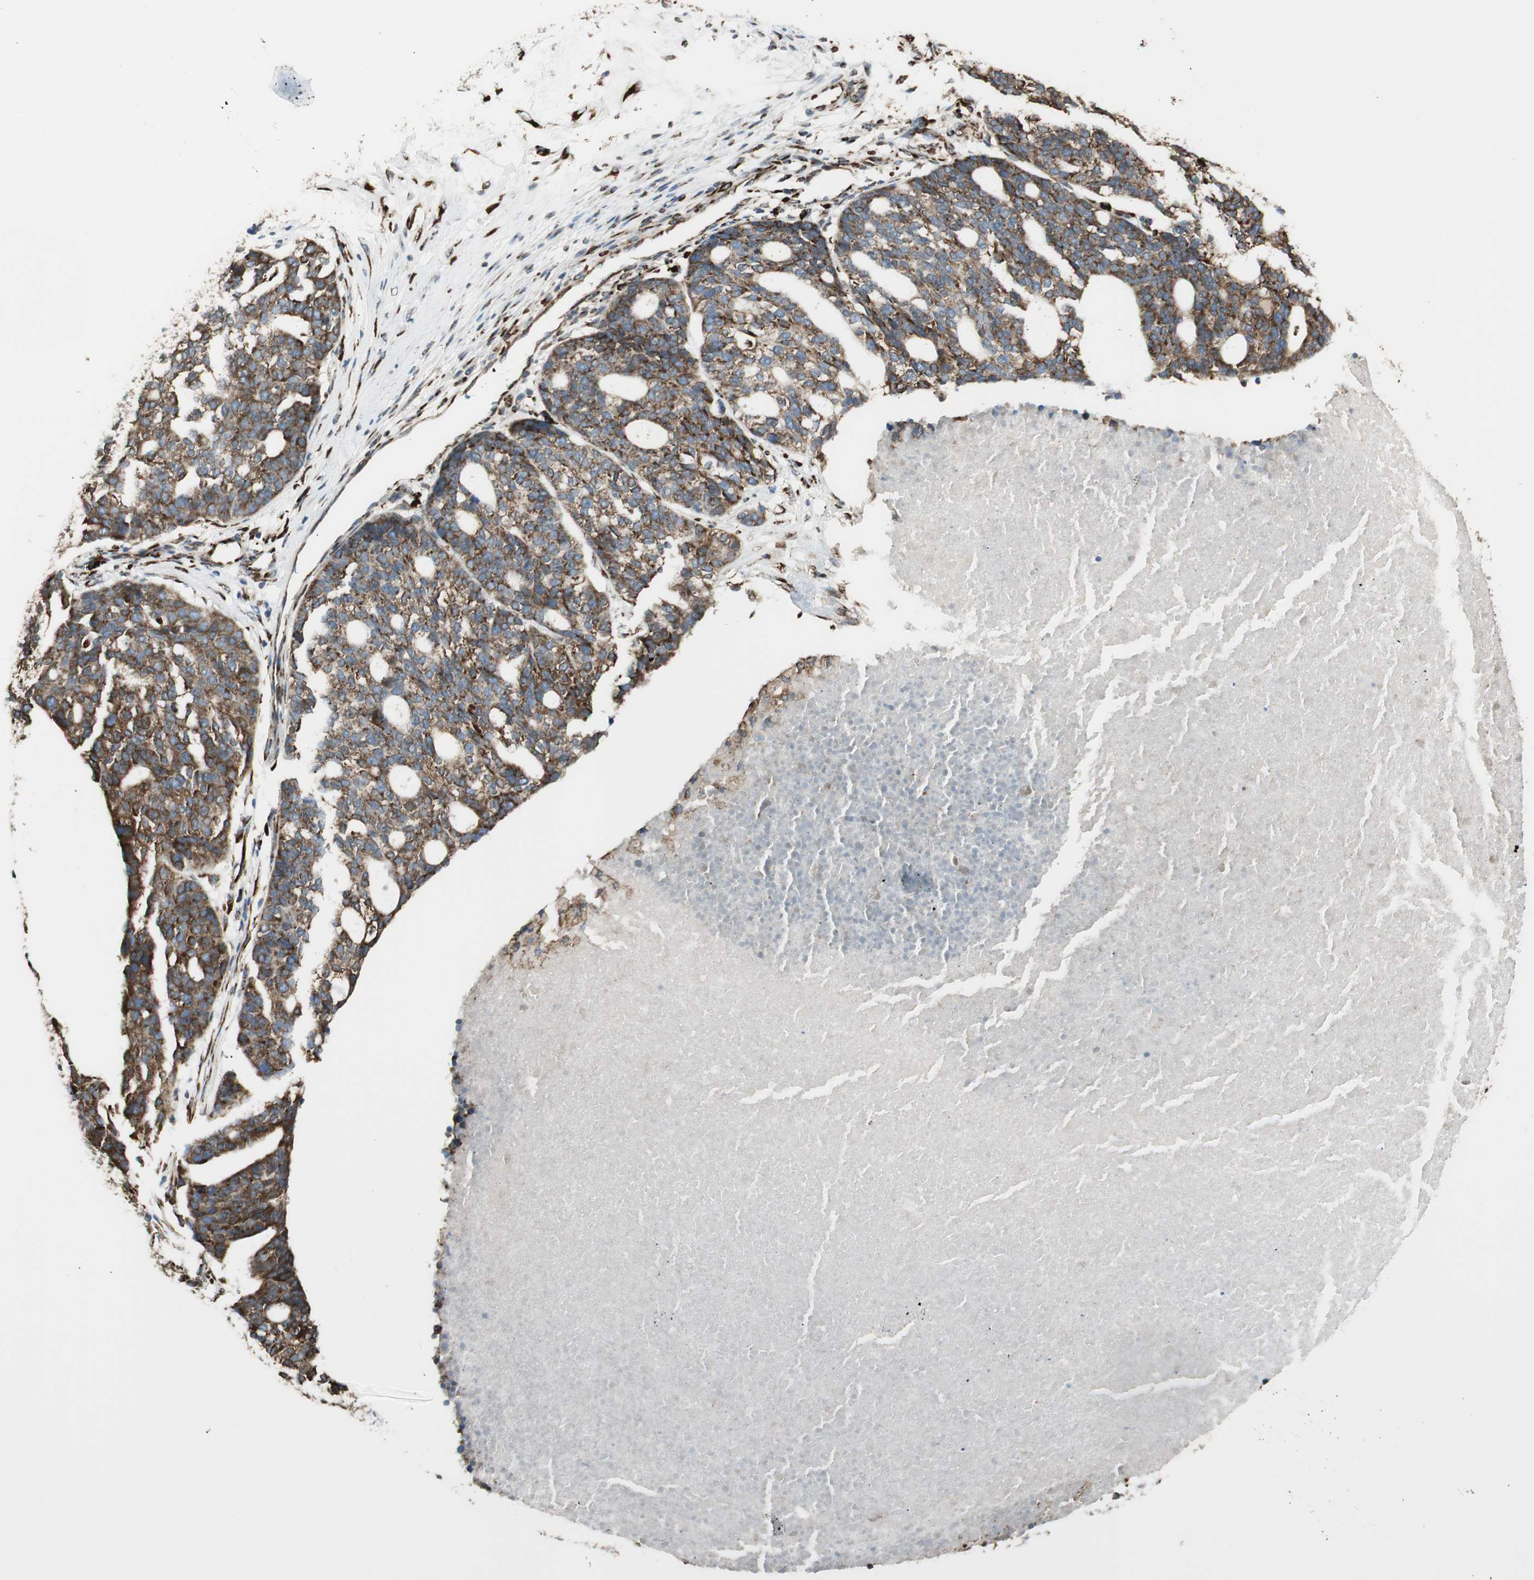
{"staining": {"intensity": "strong", "quantity": ">75%", "location": "cytoplasmic/membranous"}, "tissue": "ovarian cancer", "cell_type": "Tumor cells", "image_type": "cancer", "snomed": [{"axis": "morphology", "description": "Cystadenocarcinoma, serous, NOS"}, {"axis": "topography", "description": "Ovary"}], "caption": "Human ovarian cancer stained with a protein marker shows strong staining in tumor cells.", "gene": "RRBP1", "patient": {"sex": "female", "age": 59}}